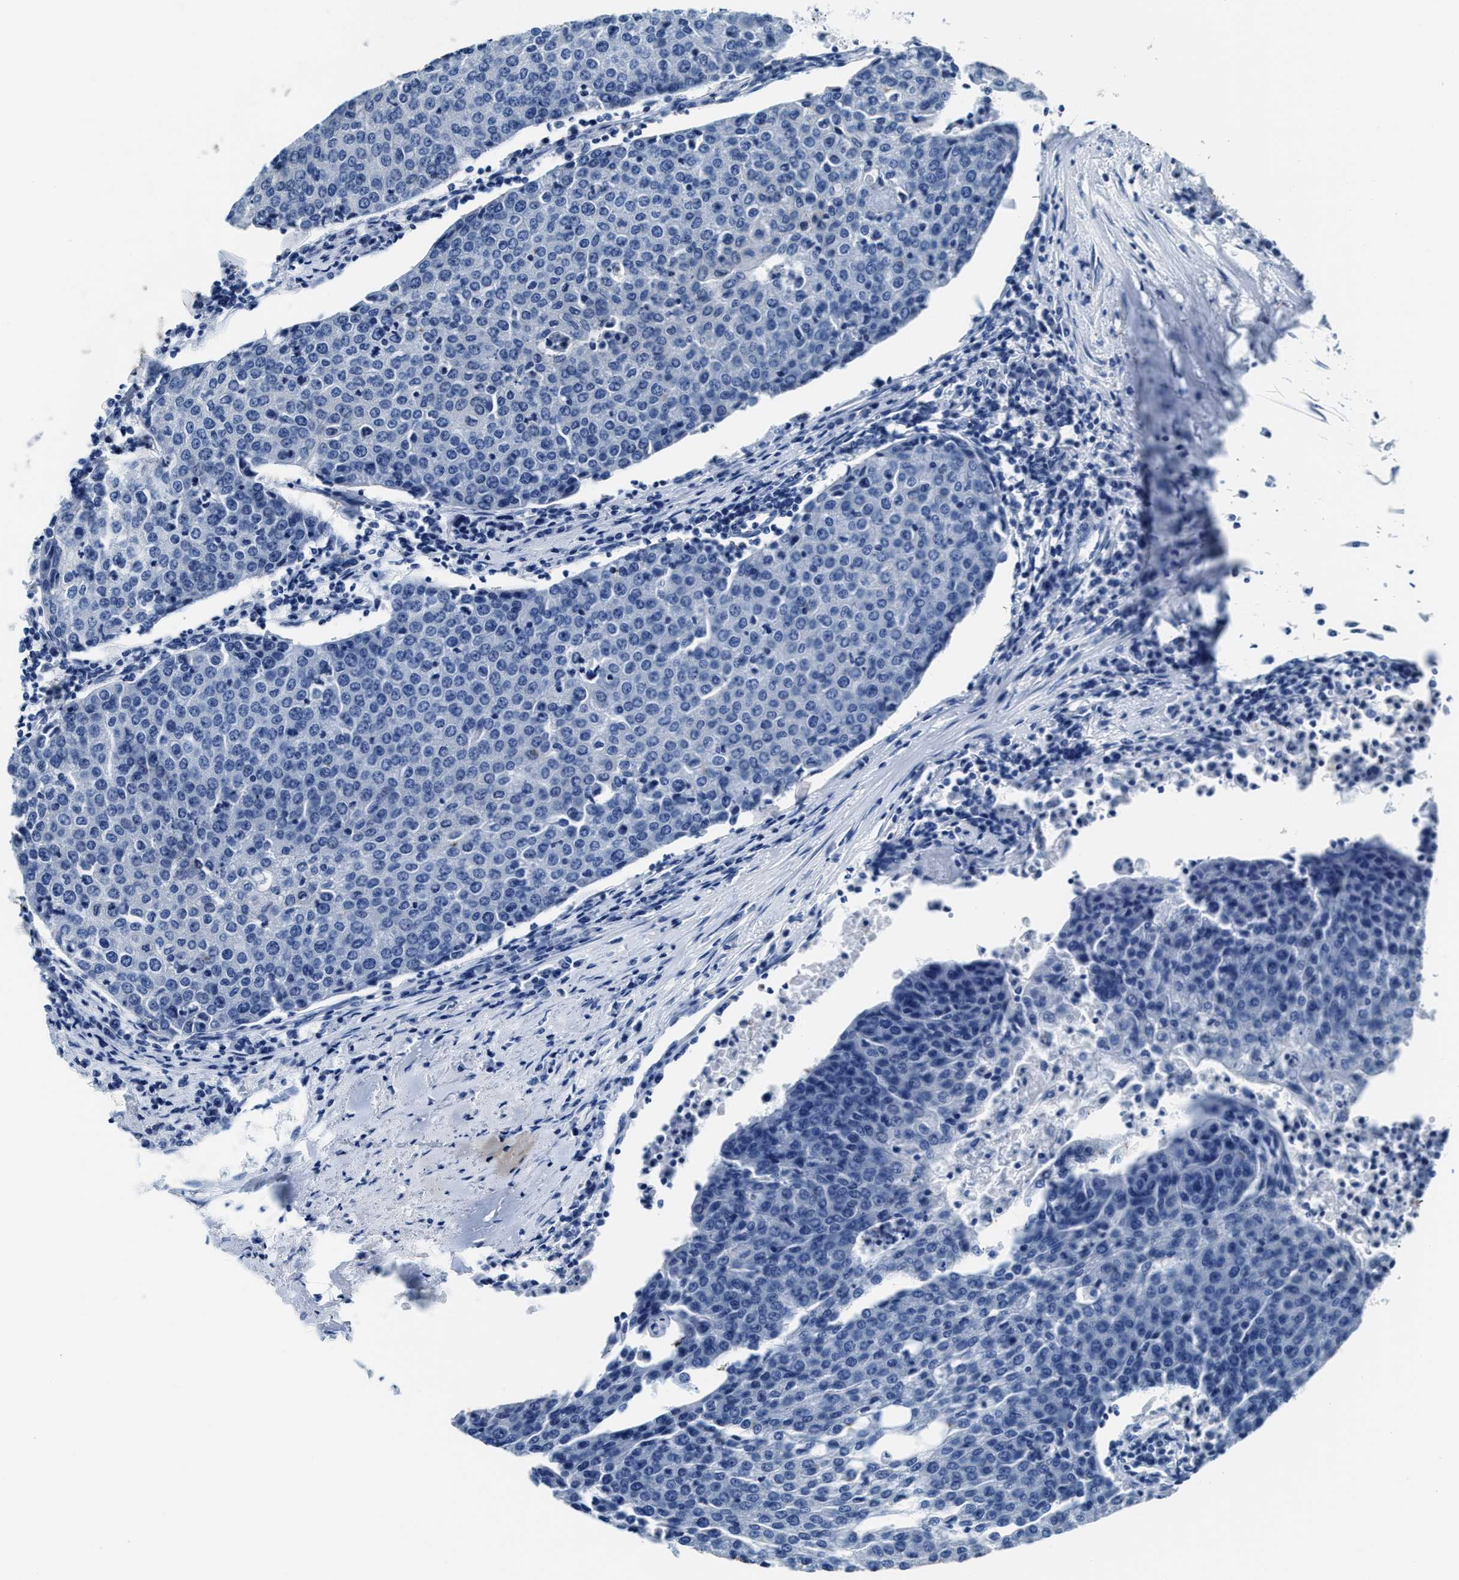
{"staining": {"intensity": "negative", "quantity": "none", "location": "none"}, "tissue": "urothelial cancer", "cell_type": "Tumor cells", "image_type": "cancer", "snomed": [{"axis": "morphology", "description": "Urothelial carcinoma, High grade"}, {"axis": "topography", "description": "Urinary bladder"}], "caption": "This is an IHC image of high-grade urothelial carcinoma. There is no positivity in tumor cells.", "gene": "ASZ1", "patient": {"sex": "female", "age": 85}}